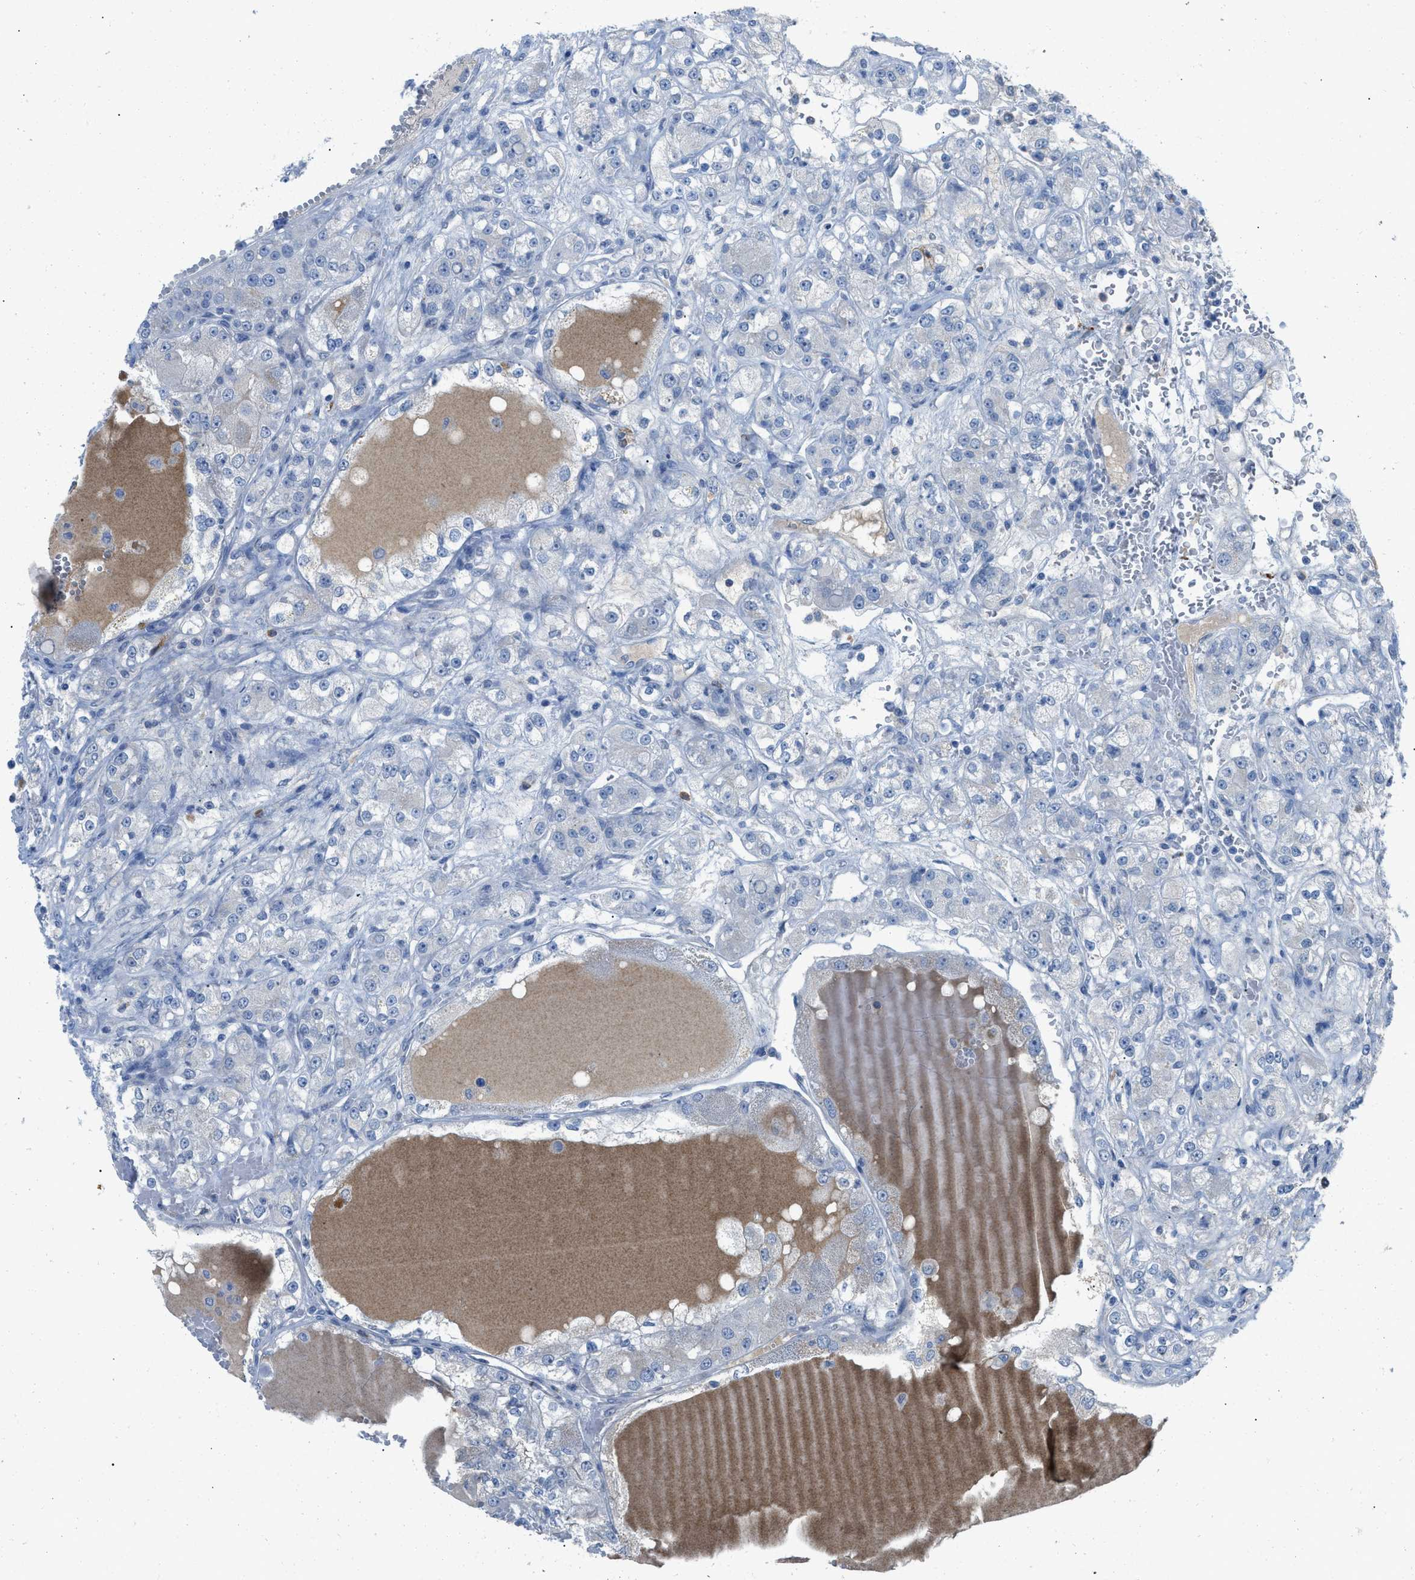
{"staining": {"intensity": "negative", "quantity": "none", "location": "none"}, "tissue": "renal cancer", "cell_type": "Tumor cells", "image_type": "cancer", "snomed": [{"axis": "morphology", "description": "Normal tissue, NOS"}, {"axis": "morphology", "description": "Adenocarcinoma, NOS"}, {"axis": "topography", "description": "Kidney"}], "caption": "This is an IHC image of adenocarcinoma (renal). There is no expression in tumor cells.", "gene": "HPX", "patient": {"sex": "male", "age": 61}}